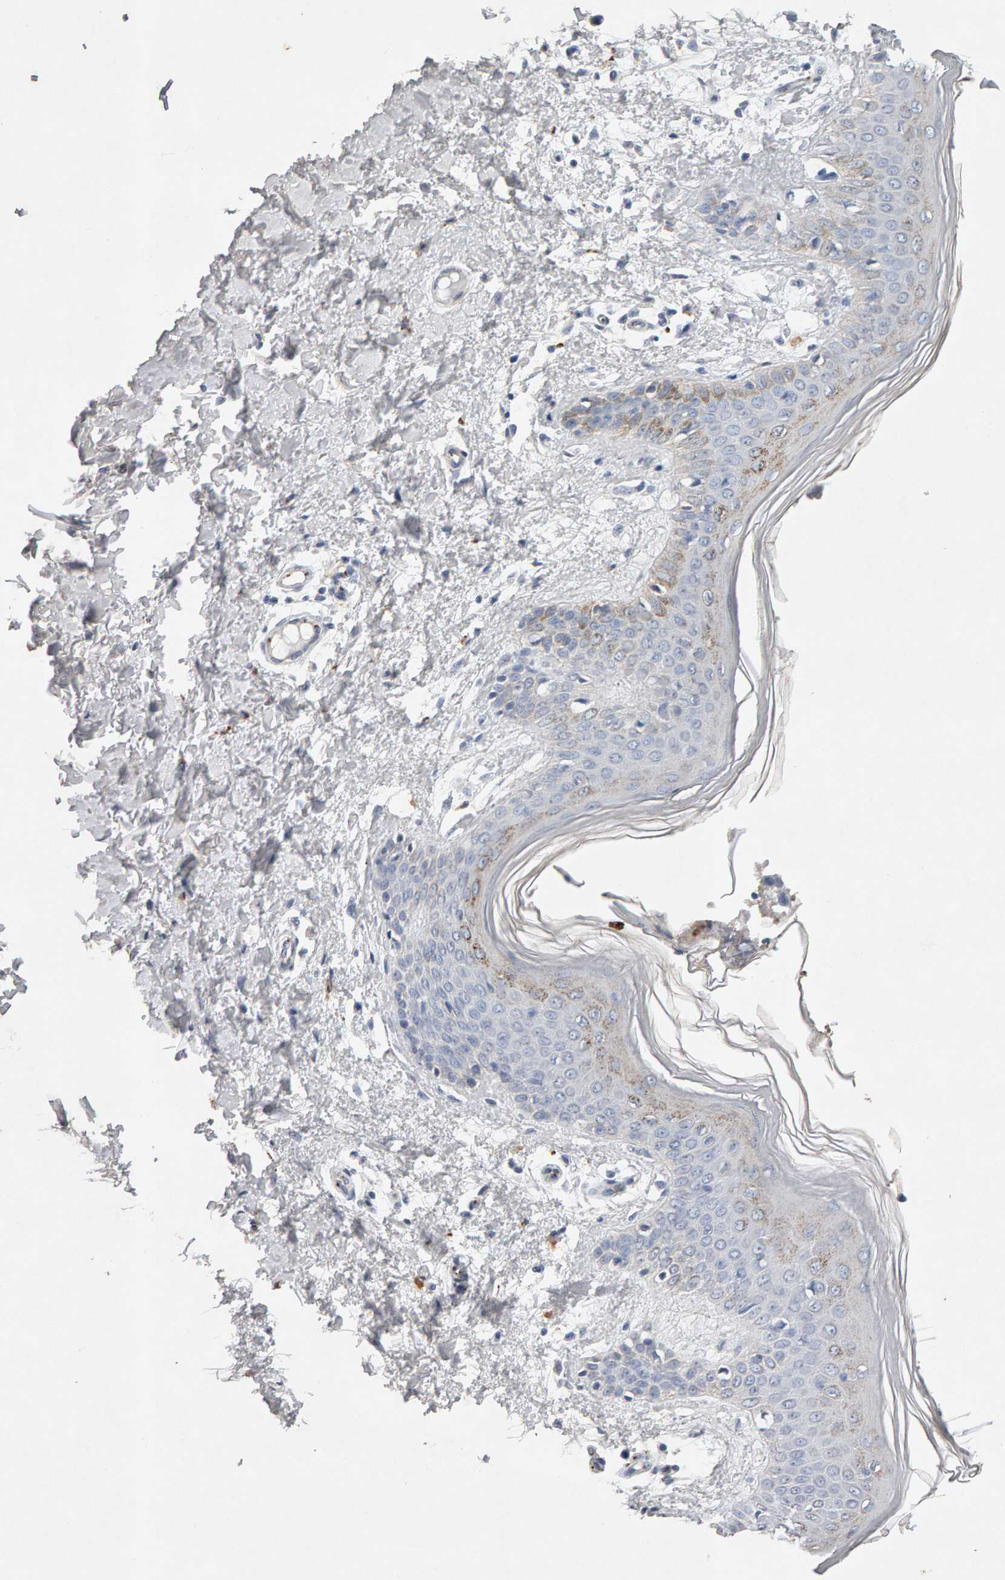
{"staining": {"intensity": "negative", "quantity": "none", "location": "none"}, "tissue": "skin", "cell_type": "Fibroblasts", "image_type": "normal", "snomed": [{"axis": "morphology", "description": "Normal tissue, NOS"}, {"axis": "topography", "description": "Skin"}], "caption": "Skin was stained to show a protein in brown. There is no significant staining in fibroblasts. (Stains: DAB (3,3'-diaminobenzidine) immunohistochemistry (IHC) with hematoxylin counter stain, Microscopy: brightfield microscopy at high magnification).", "gene": "PTPRM", "patient": {"sex": "male", "age": 53}}